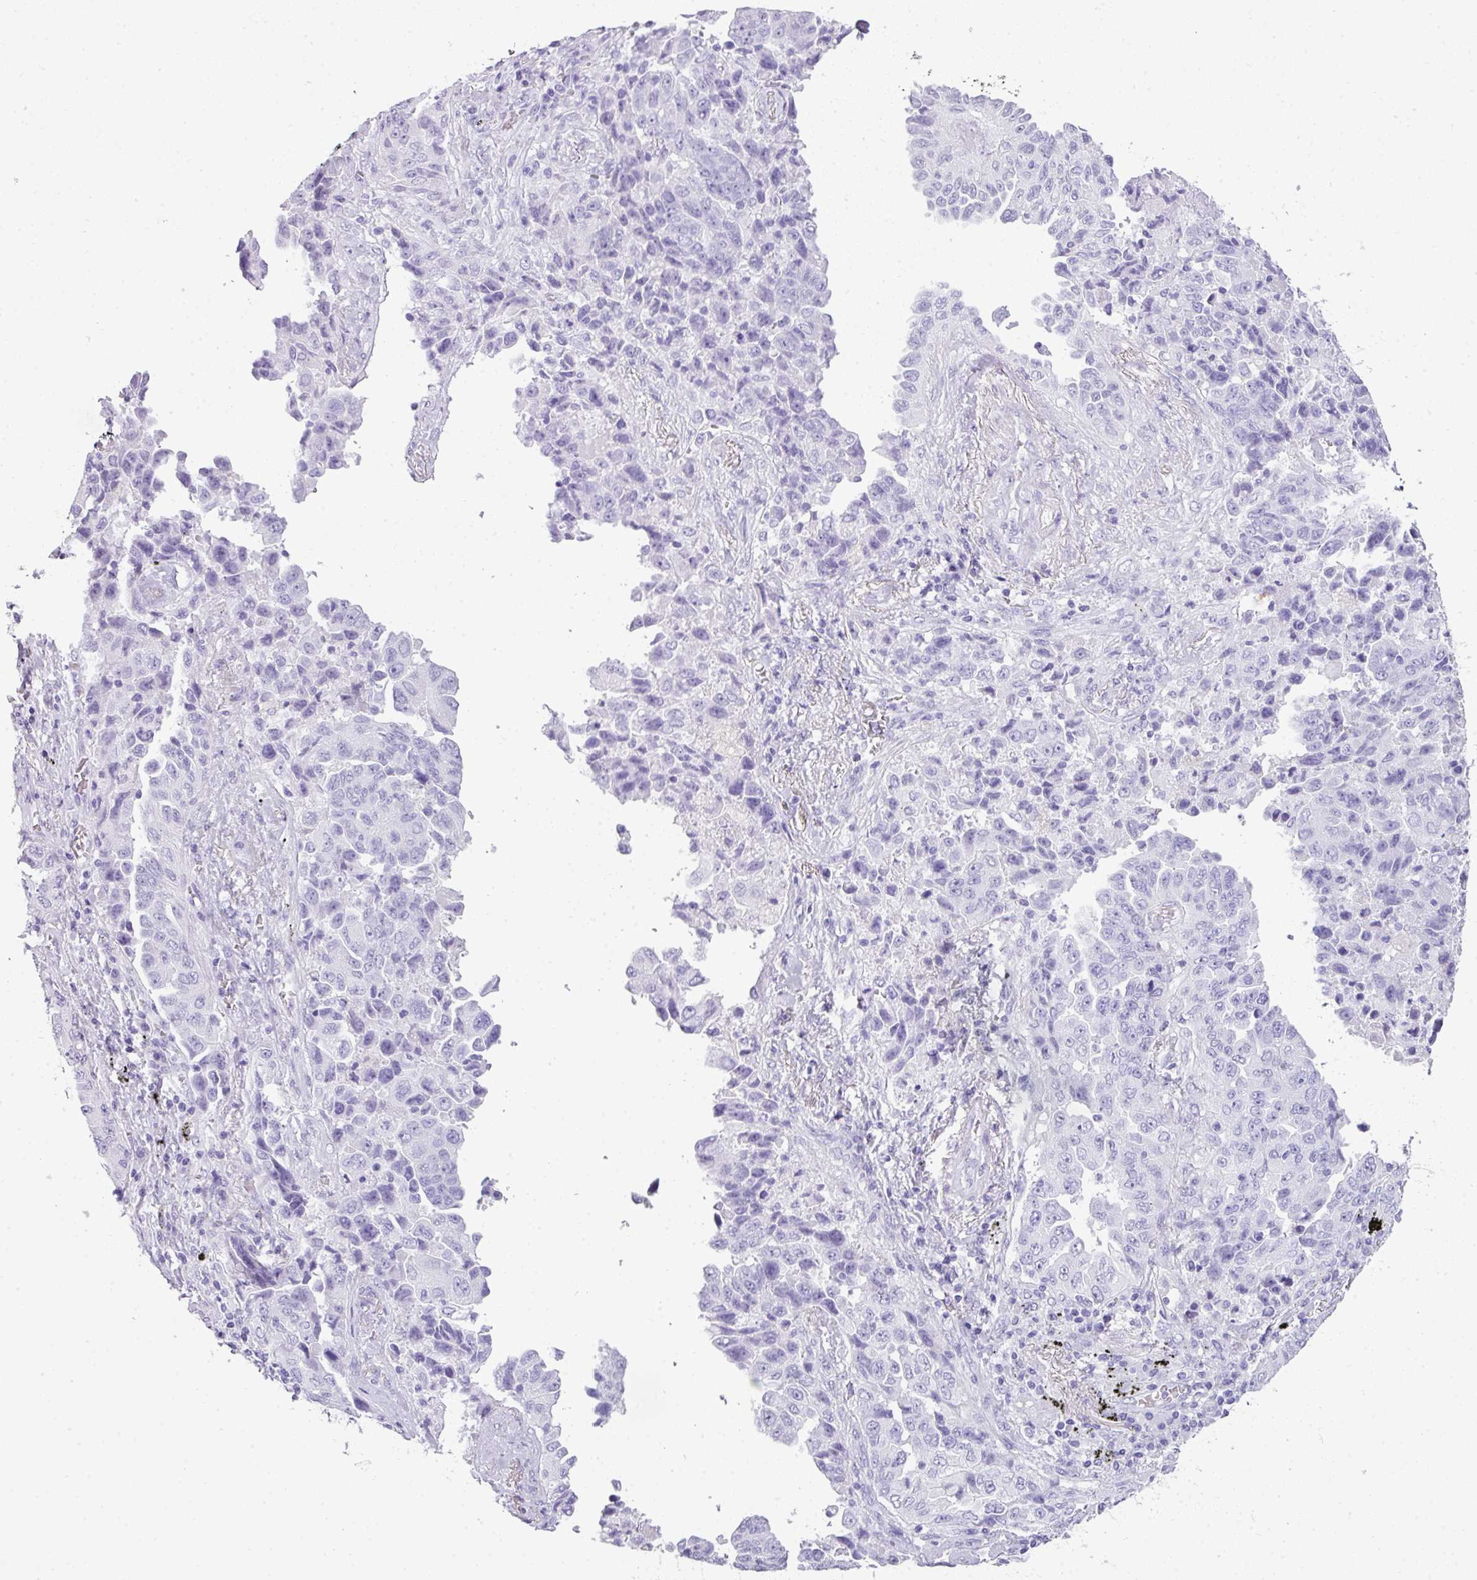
{"staining": {"intensity": "negative", "quantity": "none", "location": "none"}, "tissue": "lung cancer", "cell_type": "Tumor cells", "image_type": "cancer", "snomed": [{"axis": "morphology", "description": "Adenocarcinoma, NOS"}, {"axis": "topography", "description": "Lung"}], "caption": "This is an immunohistochemistry (IHC) image of adenocarcinoma (lung). There is no staining in tumor cells.", "gene": "TNP1", "patient": {"sex": "female", "age": 51}}